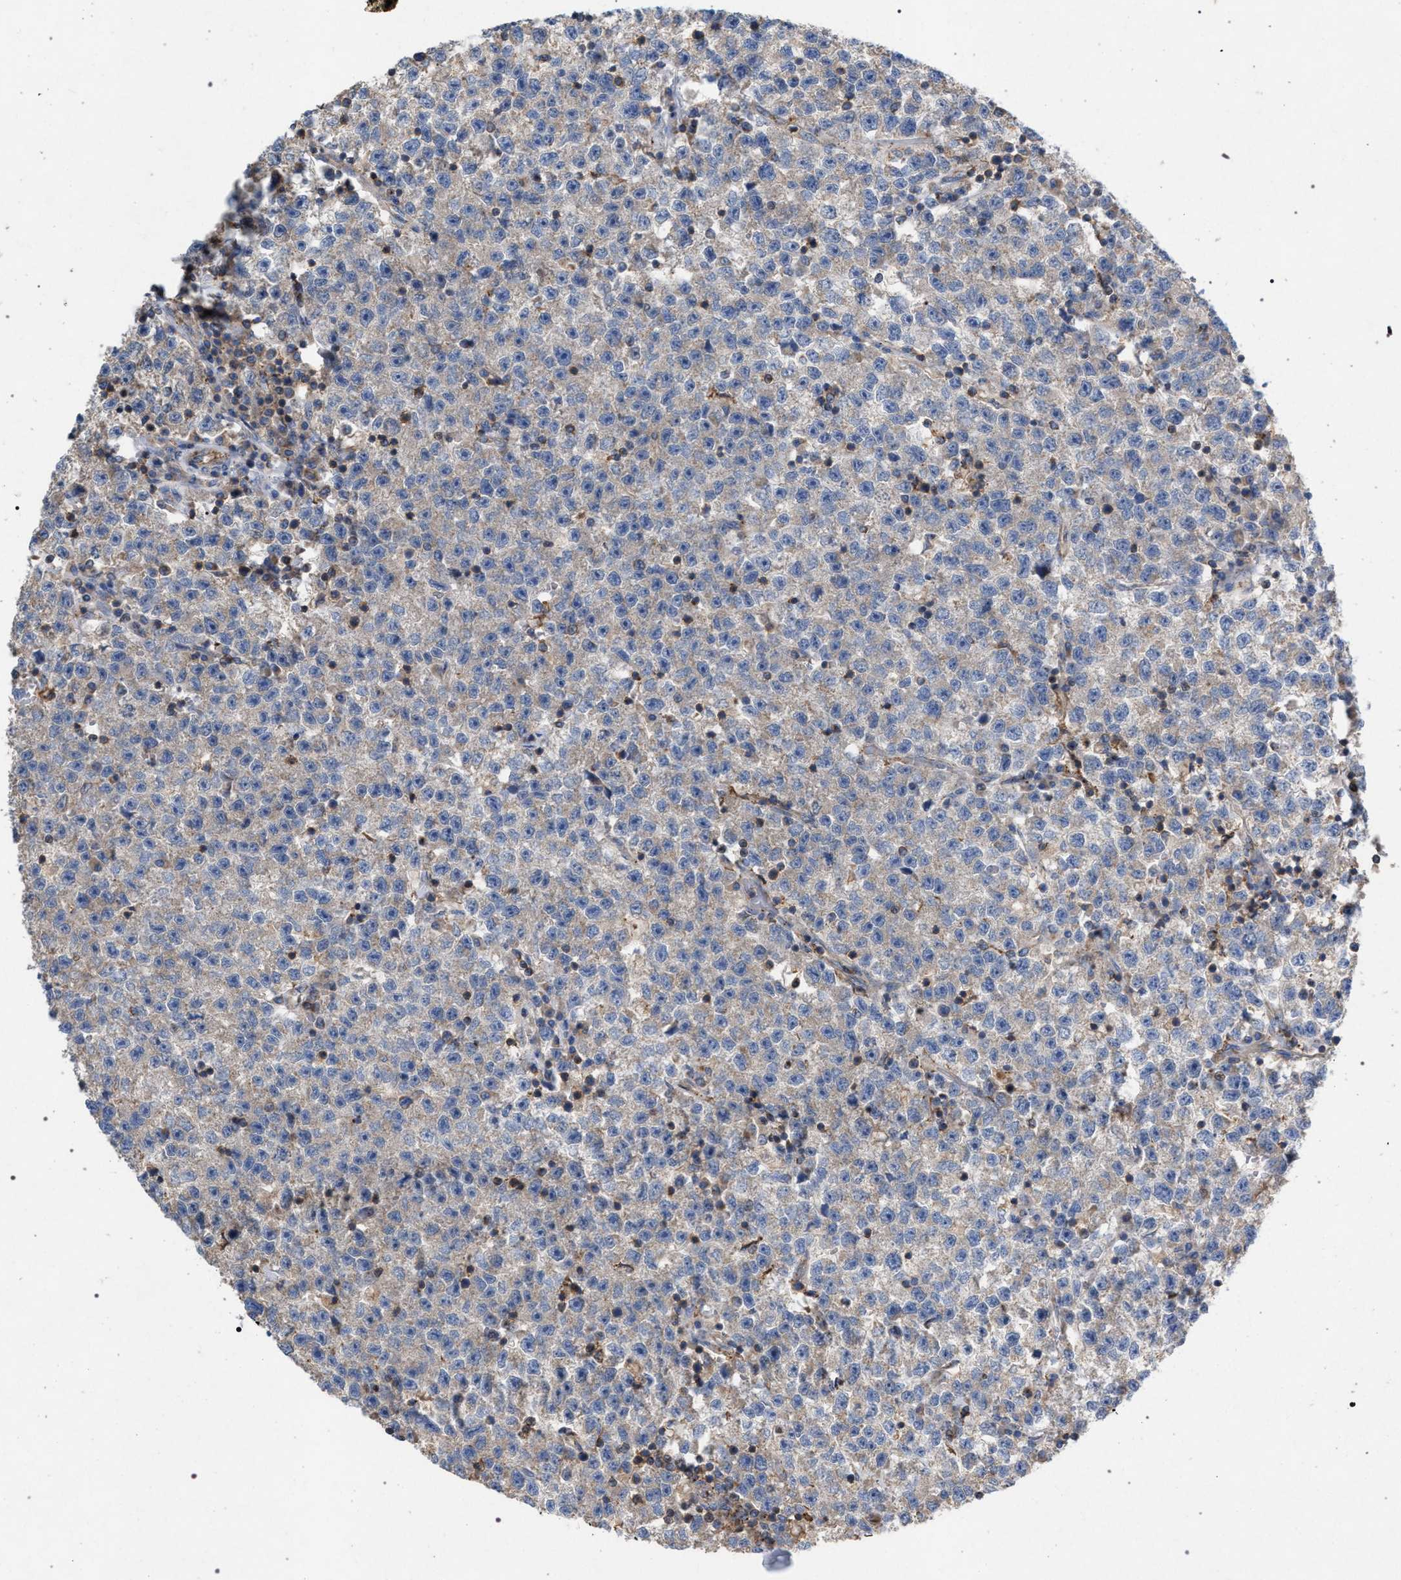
{"staining": {"intensity": "weak", "quantity": "<25%", "location": "cytoplasmic/membranous"}, "tissue": "testis cancer", "cell_type": "Tumor cells", "image_type": "cancer", "snomed": [{"axis": "morphology", "description": "Seminoma, NOS"}, {"axis": "topography", "description": "Testis"}], "caption": "Image shows no protein positivity in tumor cells of testis seminoma tissue.", "gene": "VPS13A", "patient": {"sex": "male", "age": 22}}